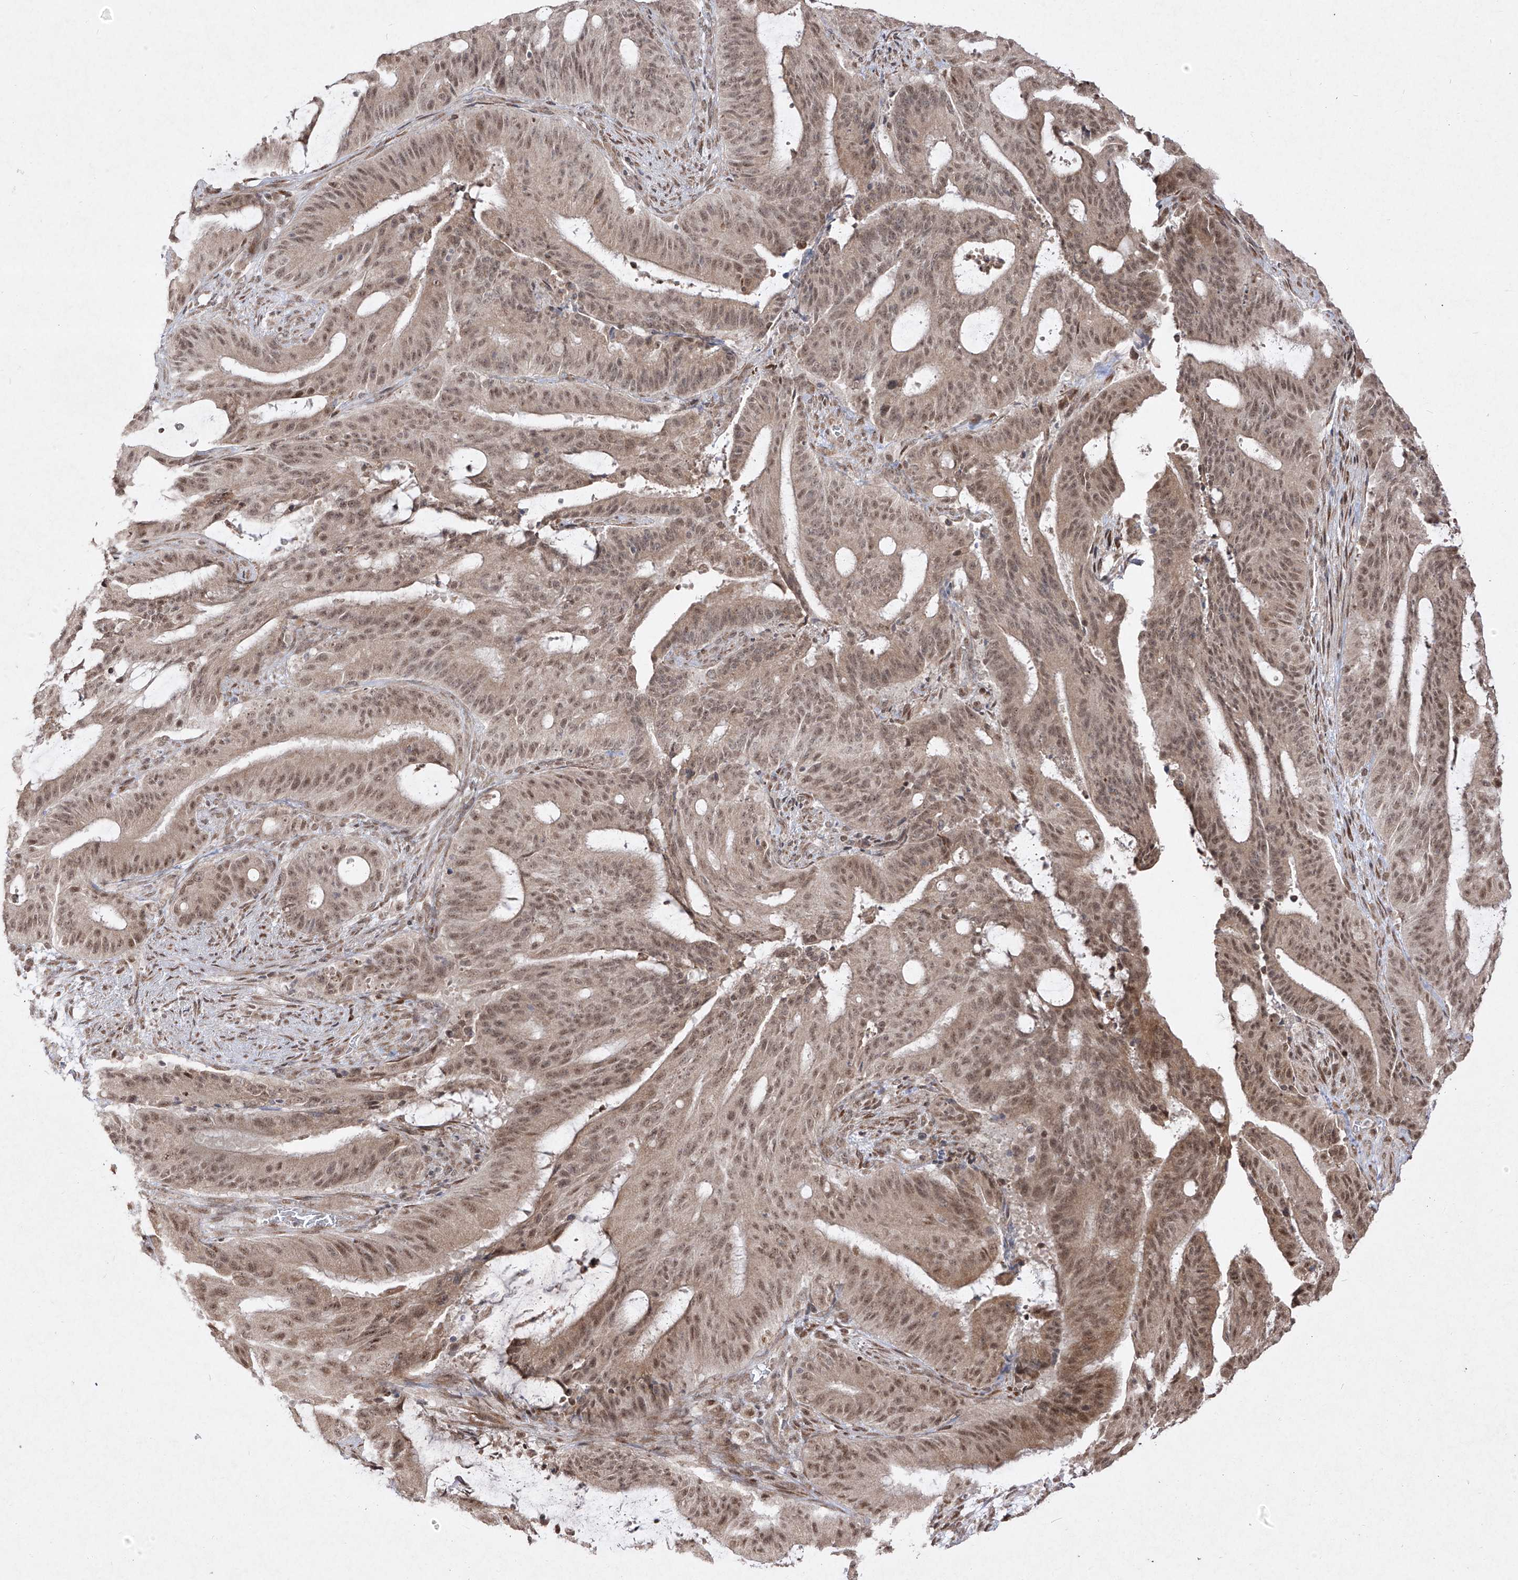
{"staining": {"intensity": "moderate", "quantity": ">75%", "location": "cytoplasmic/membranous,nuclear"}, "tissue": "liver cancer", "cell_type": "Tumor cells", "image_type": "cancer", "snomed": [{"axis": "morphology", "description": "Normal tissue, NOS"}, {"axis": "morphology", "description": "Cholangiocarcinoma"}, {"axis": "topography", "description": "Liver"}, {"axis": "topography", "description": "Peripheral nerve tissue"}], "caption": "Moderate cytoplasmic/membranous and nuclear protein staining is present in about >75% of tumor cells in cholangiocarcinoma (liver).", "gene": "SNRNP27", "patient": {"sex": "female", "age": 73}}